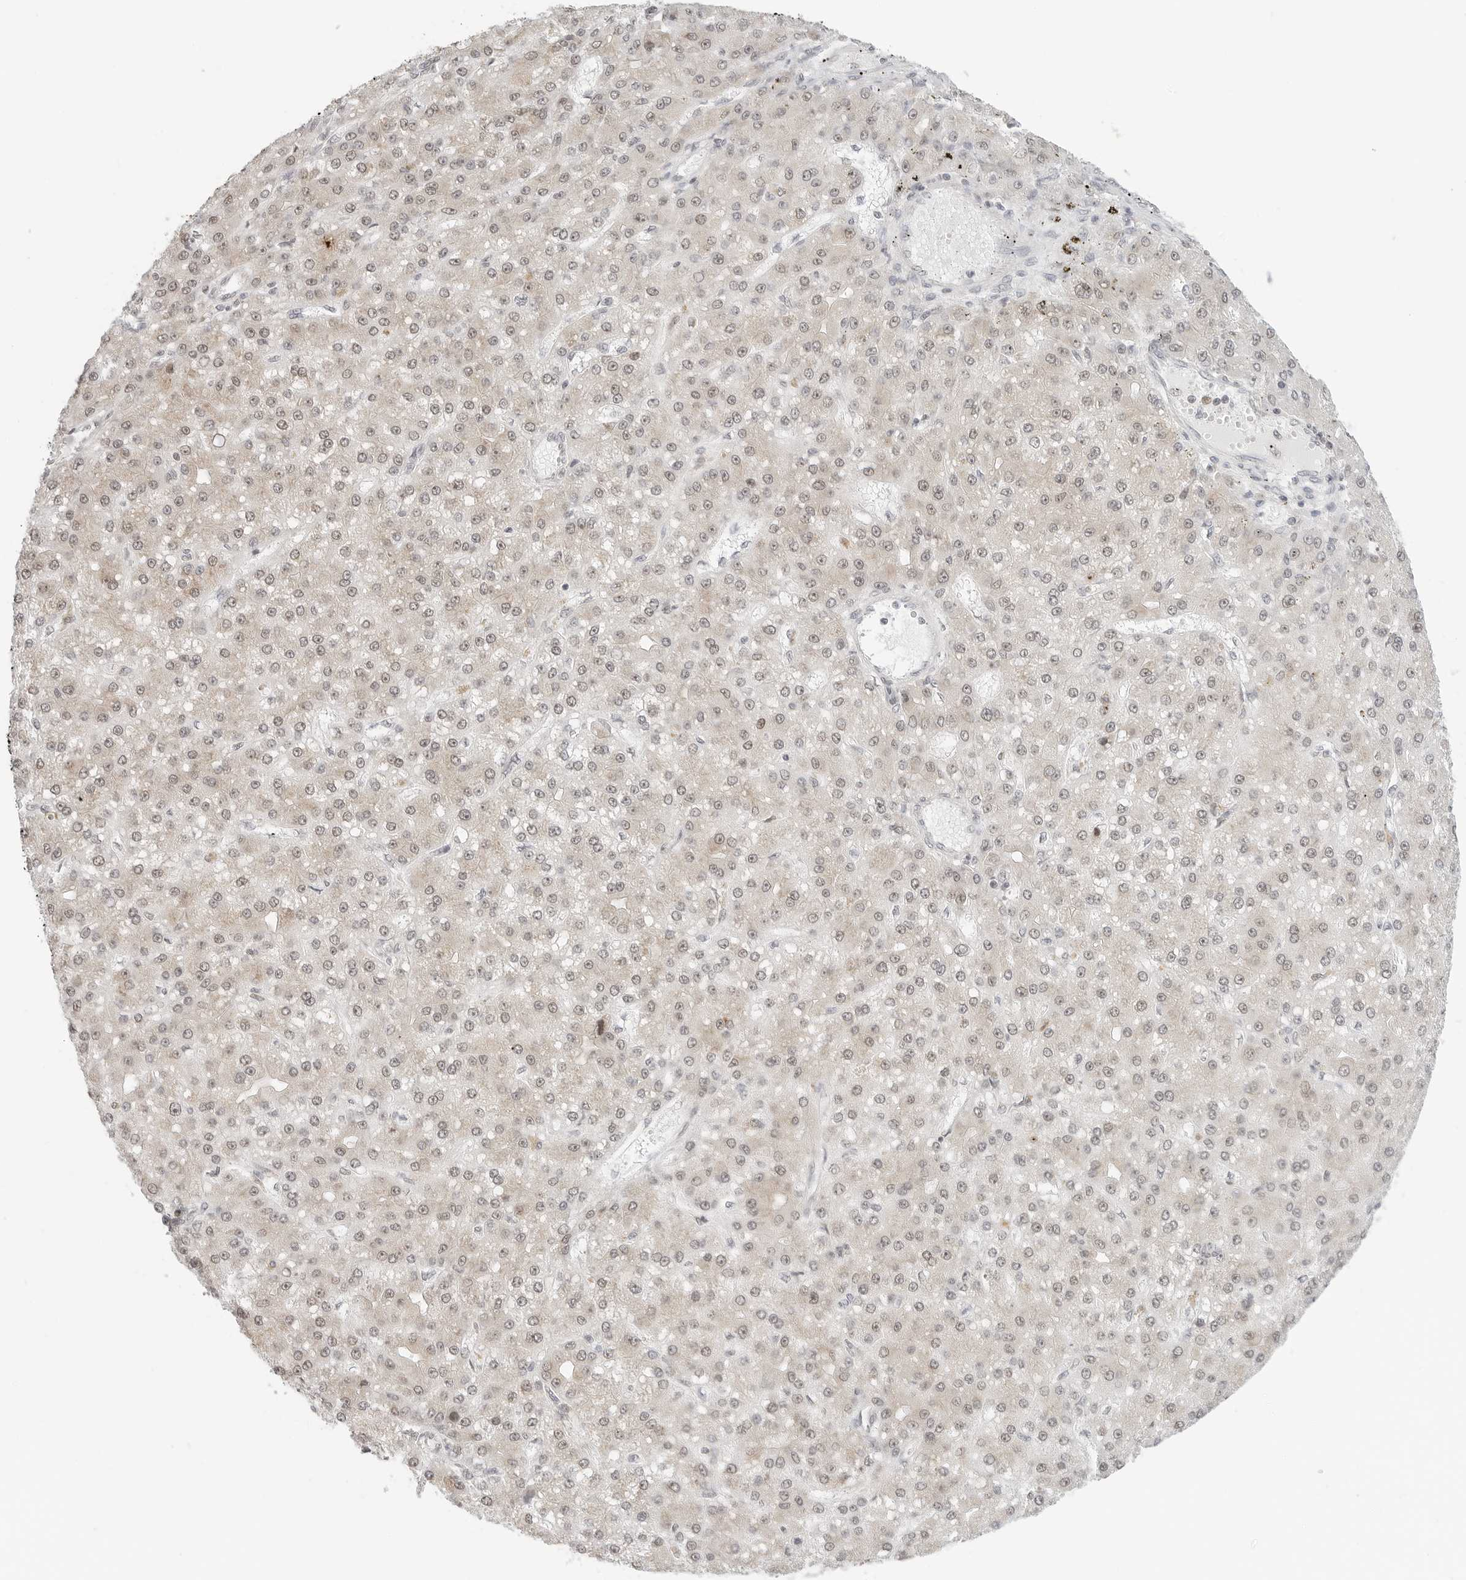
{"staining": {"intensity": "weak", "quantity": "25%-75%", "location": "nuclear"}, "tissue": "liver cancer", "cell_type": "Tumor cells", "image_type": "cancer", "snomed": [{"axis": "morphology", "description": "Carcinoma, Hepatocellular, NOS"}, {"axis": "topography", "description": "Liver"}], "caption": "Immunohistochemistry (IHC) of hepatocellular carcinoma (liver) exhibits low levels of weak nuclear positivity in approximately 25%-75% of tumor cells.", "gene": "METAP1", "patient": {"sex": "male", "age": 67}}